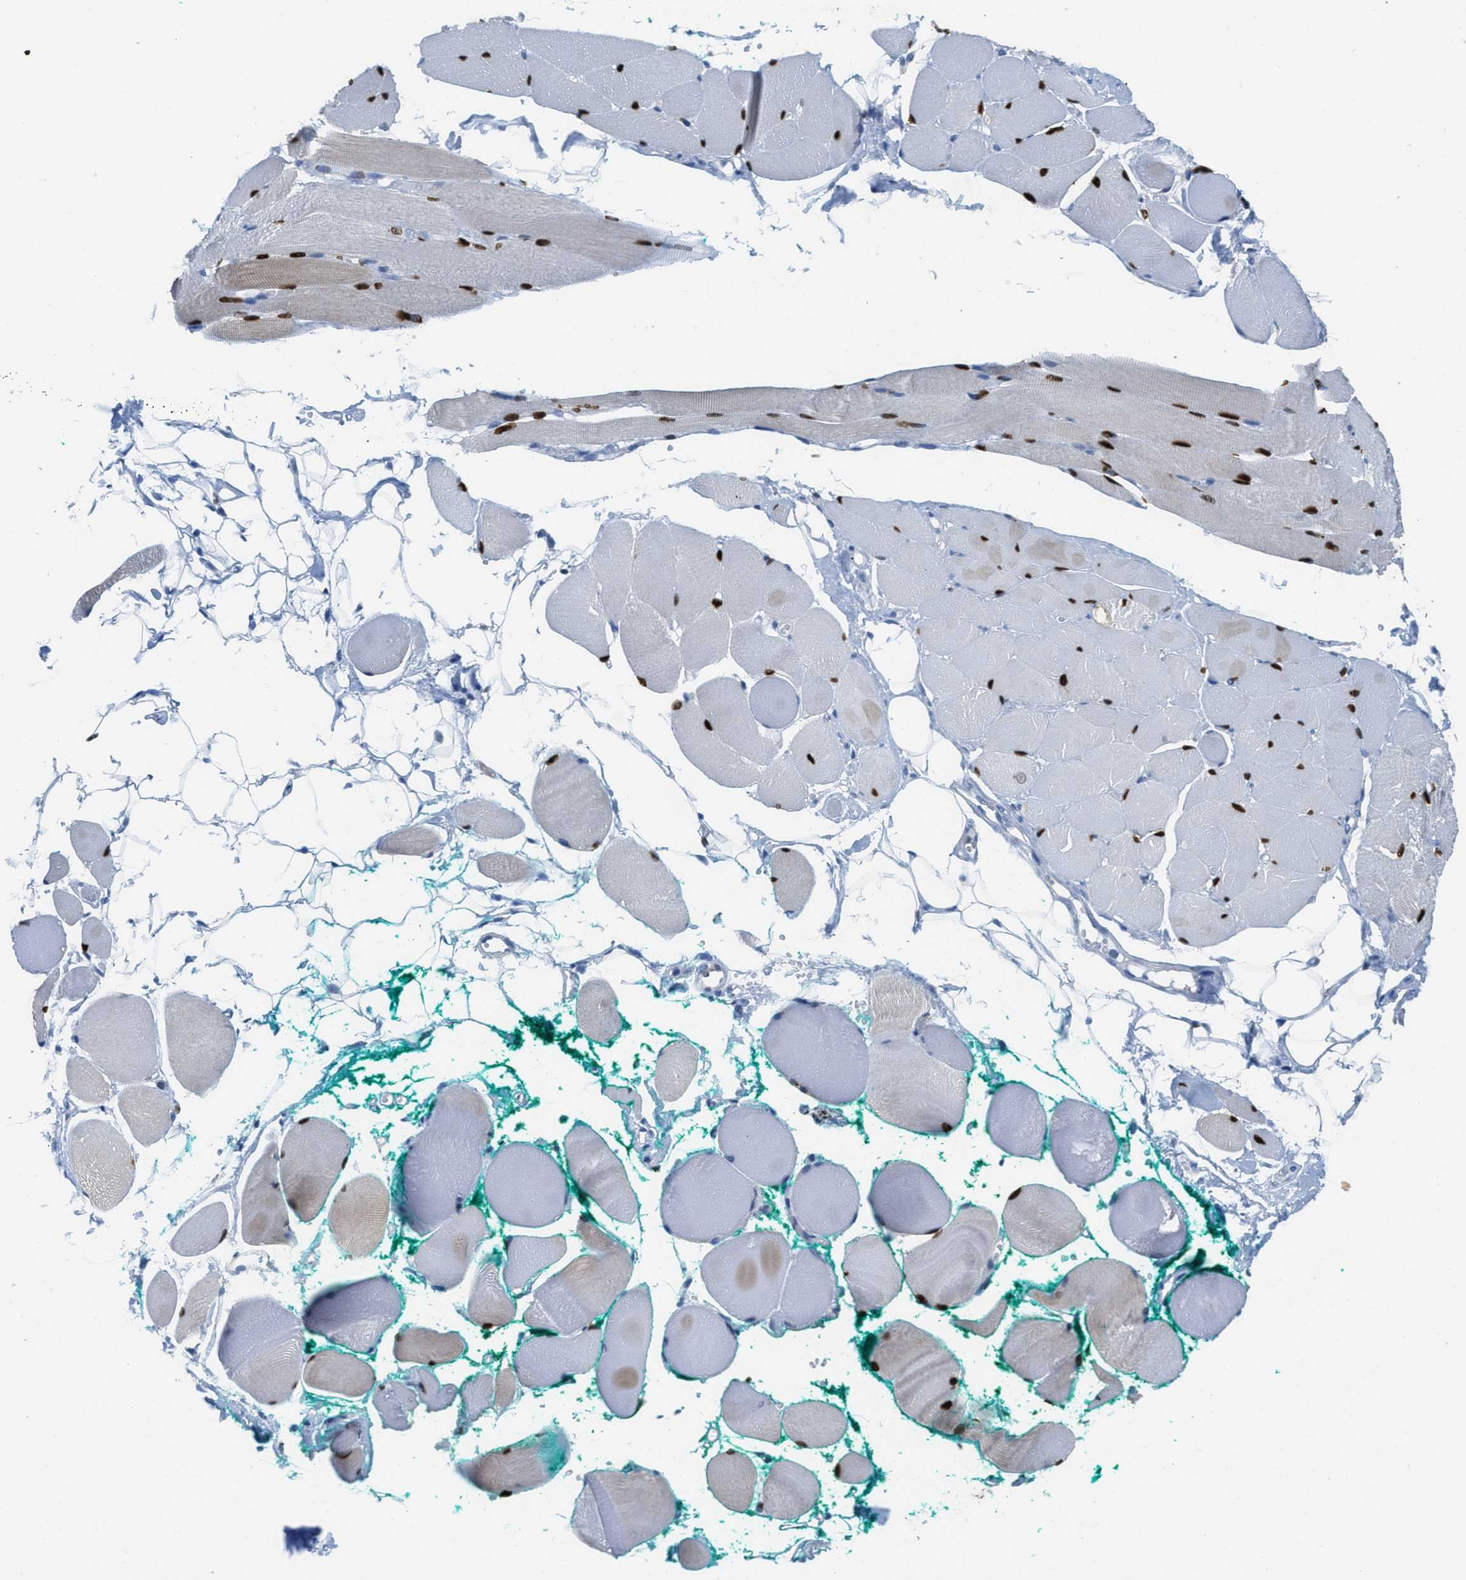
{"staining": {"intensity": "strong", "quantity": ">75%", "location": "nuclear"}, "tissue": "skeletal muscle", "cell_type": "Myocytes", "image_type": "normal", "snomed": [{"axis": "morphology", "description": "Normal tissue, NOS"}, {"axis": "topography", "description": "Skeletal muscle"}, {"axis": "topography", "description": "Peripheral nerve tissue"}], "caption": "High-power microscopy captured an IHC micrograph of normal skeletal muscle, revealing strong nuclear staining in approximately >75% of myocytes.", "gene": "PTDSS1", "patient": {"sex": "female", "age": 84}}